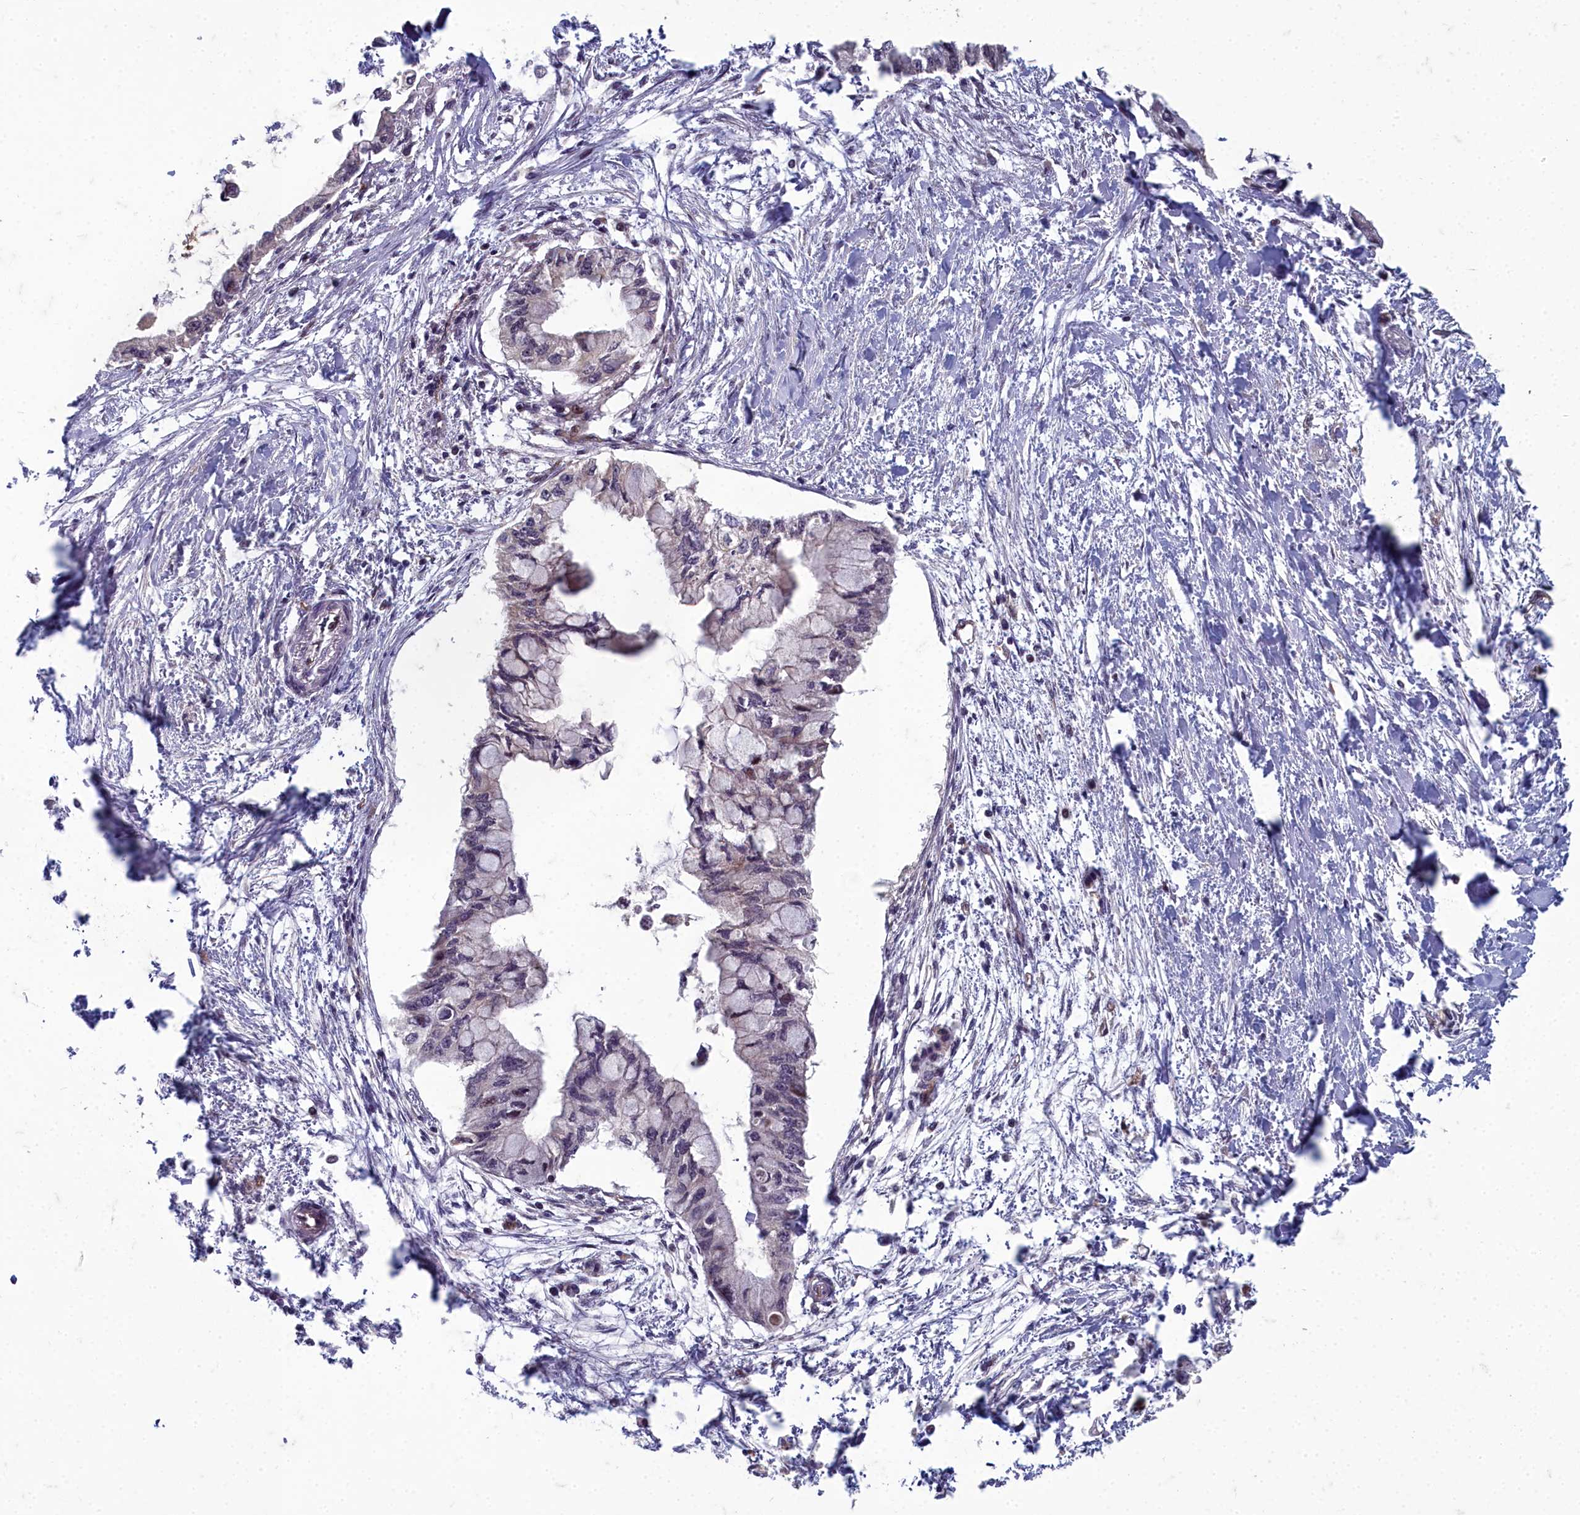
{"staining": {"intensity": "negative", "quantity": "none", "location": "none"}, "tissue": "pancreatic cancer", "cell_type": "Tumor cells", "image_type": "cancer", "snomed": [{"axis": "morphology", "description": "Adenocarcinoma, NOS"}, {"axis": "topography", "description": "Pancreas"}], "caption": "IHC micrograph of human adenocarcinoma (pancreatic) stained for a protein (brown), which displays no expression in tumor cells.", "gene": "TSPYL4", "patient": {"sex": "male", "age": 48}}